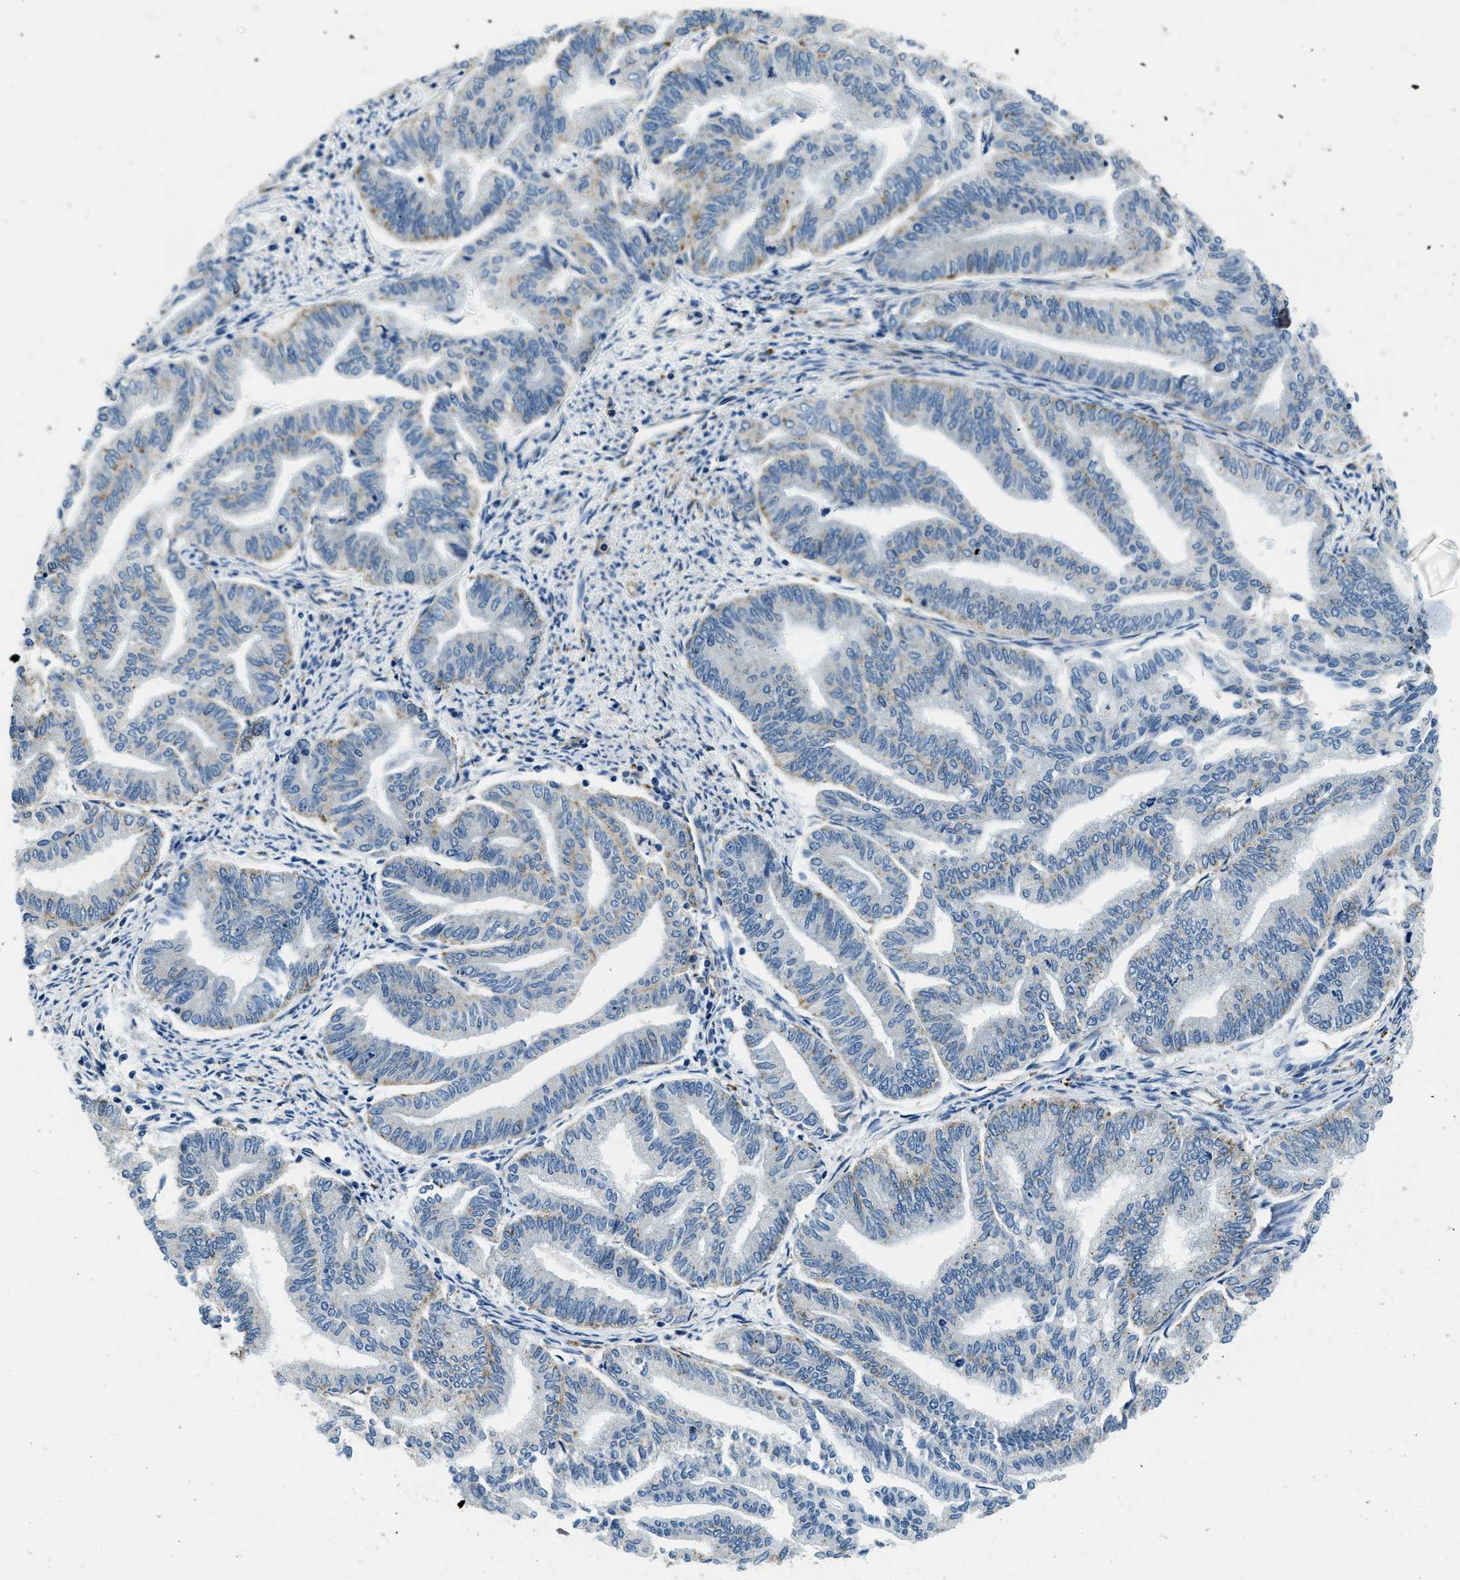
{"staining": {"intensity": "weak", "quantity": "<25%", "location": "cytoplasmic/membranous"}, "tissue": "endometrial cancer", "cell_type": "Tumor cells", "image_type": "cancer", "snomed": [{"axis": "morphology", "description": "Adenocarcinoma, NOS"}, {"axis": "topography", "description": "Endometrium"}], "caption": "IHC image of human endometrial cancer (adenocarcinoma) stained for a protein (brown), which displays no positivity in tumor cells.", "gene": "GNS", "patient": {"sex": "female", "age": 79}}